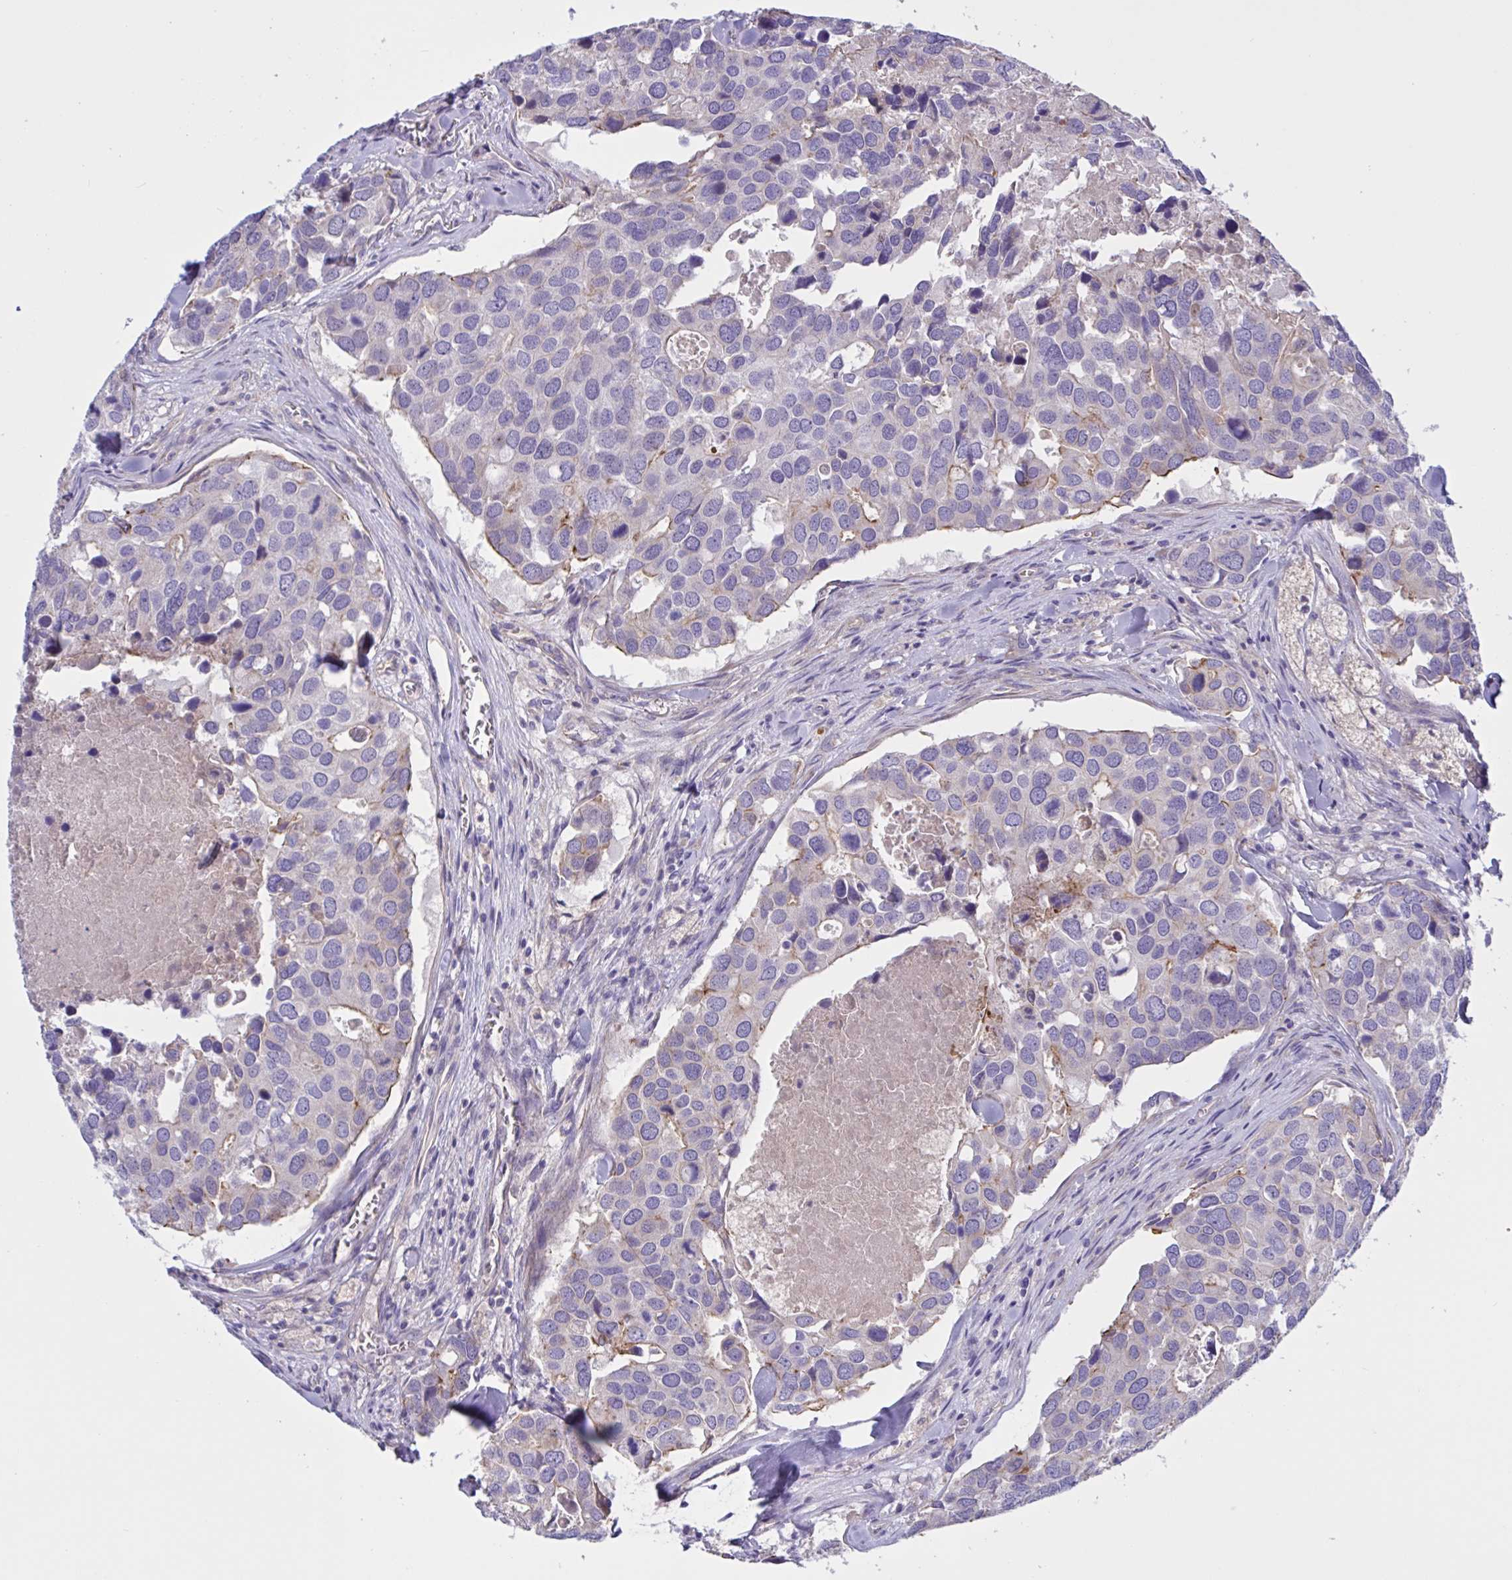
{"staining": {"intensity": "moderate", "quantity": "<25%", "location": "cytoplasmic/membranous"}, "tissue": "breast cancer", "cell_type": "Tumor cells", "image_type": "cancer", "snomed": [{"axis": "morphology", "description": "Duct carcinoma"}, {"axis": "topography", "description": "Breast"}], "caption": "Breast cancer was stained to show a protein in brown. There is low levels of moderate cytoplasmic/membranous staining in about <25% of tumor cells. (brown staining indicates protein expression, while blue staining denotes nuclei).", "gene": "SLC66A1", "patient": {"sex": "female", "age": 83}}